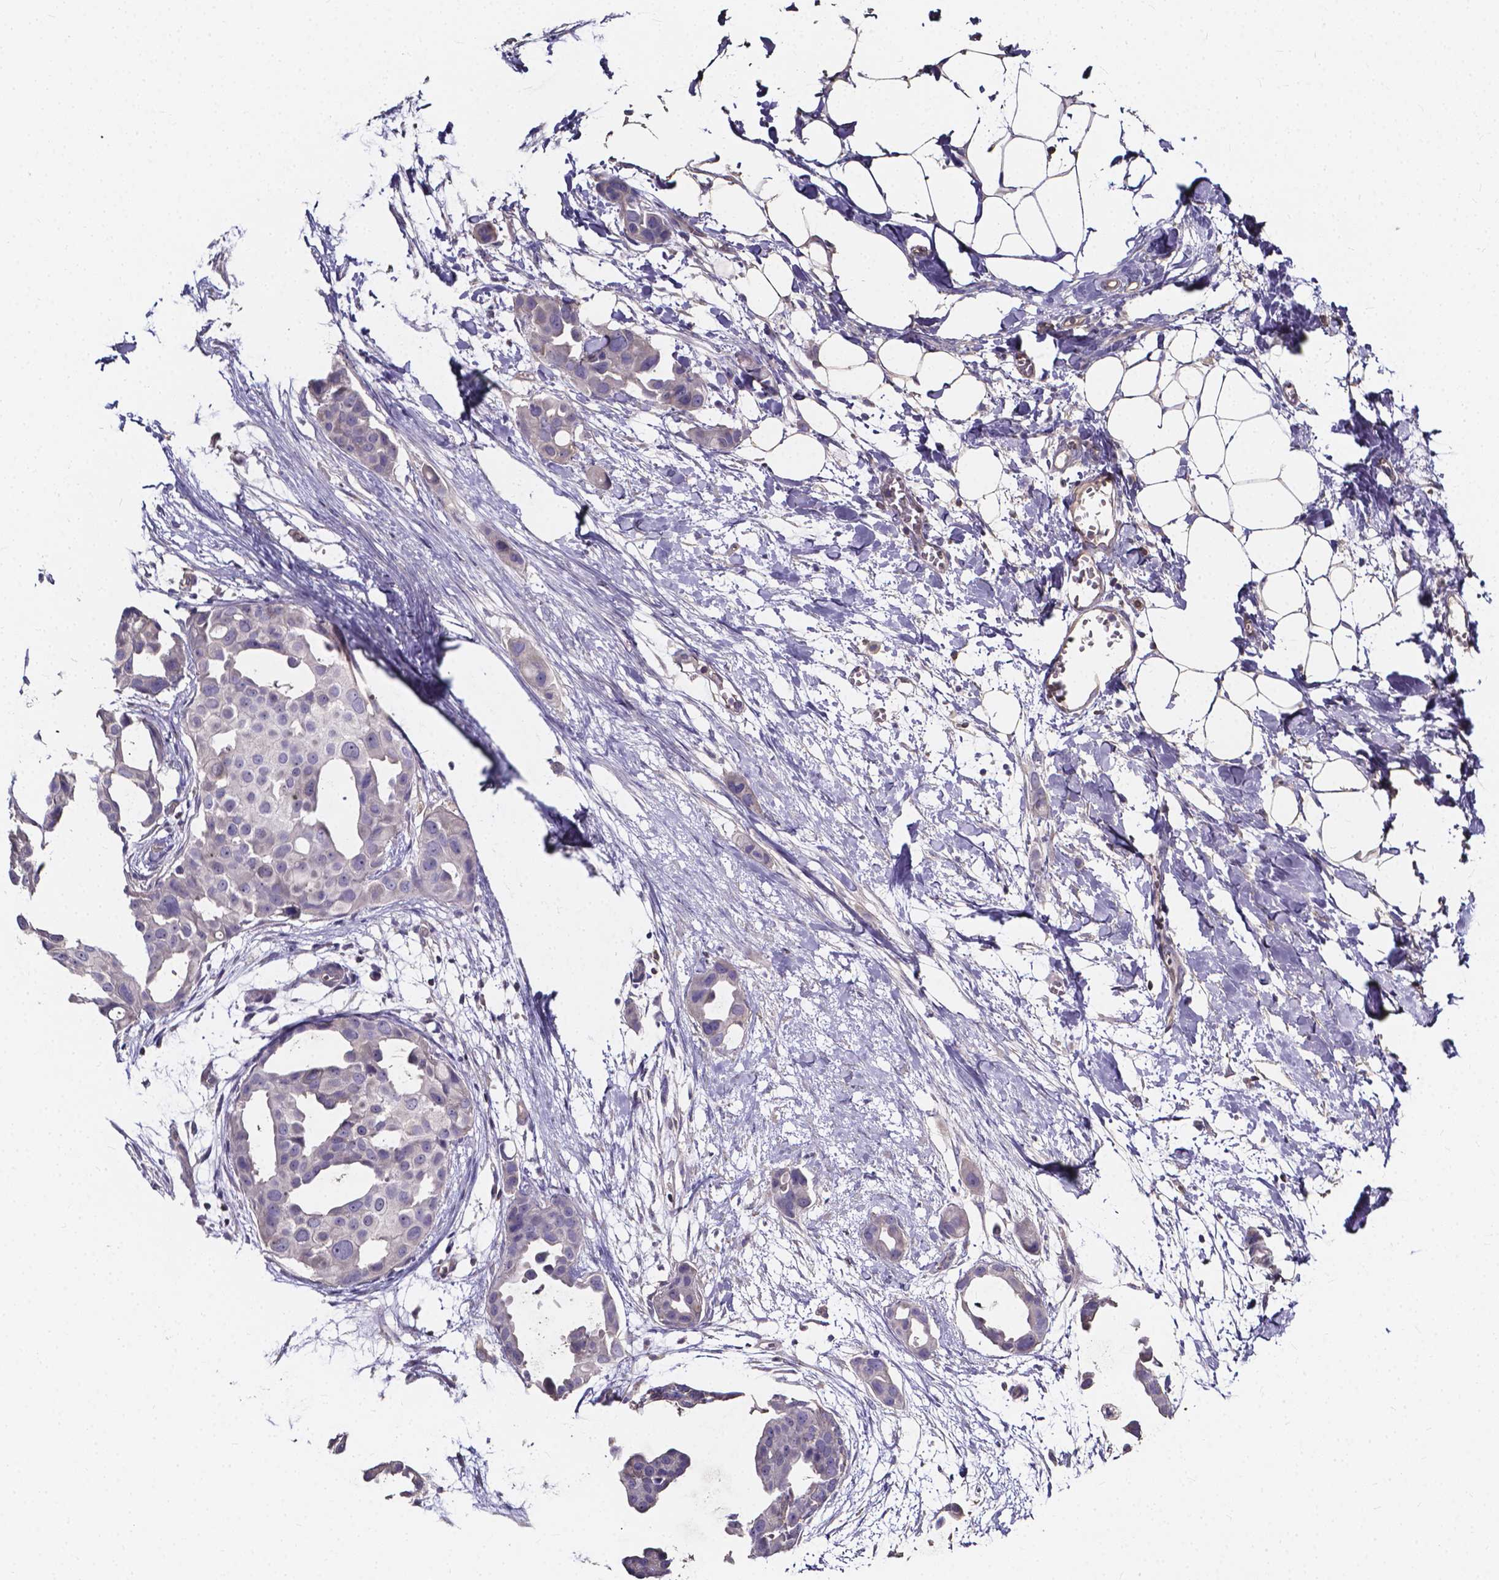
{"staining": {"intensity": "negative", "quantity": "none", "location": "none"}, "tissue": "breast cancer", "cell_type": "Tumor cells", "image_type": "cancer", "snomed": [{"axis": "morphology", "description": "Duct carcinoma"}, {"axis": "topography", "description": "Breast"}], "caption": "Immunohistochemistry histopathology image of human invasive ductal carcinoma (breast) stained for a protein (brown), which shows no positivity in tumor cells.", "gene": "THEMIS", "patient": {"sex": "female", "age": 38}}